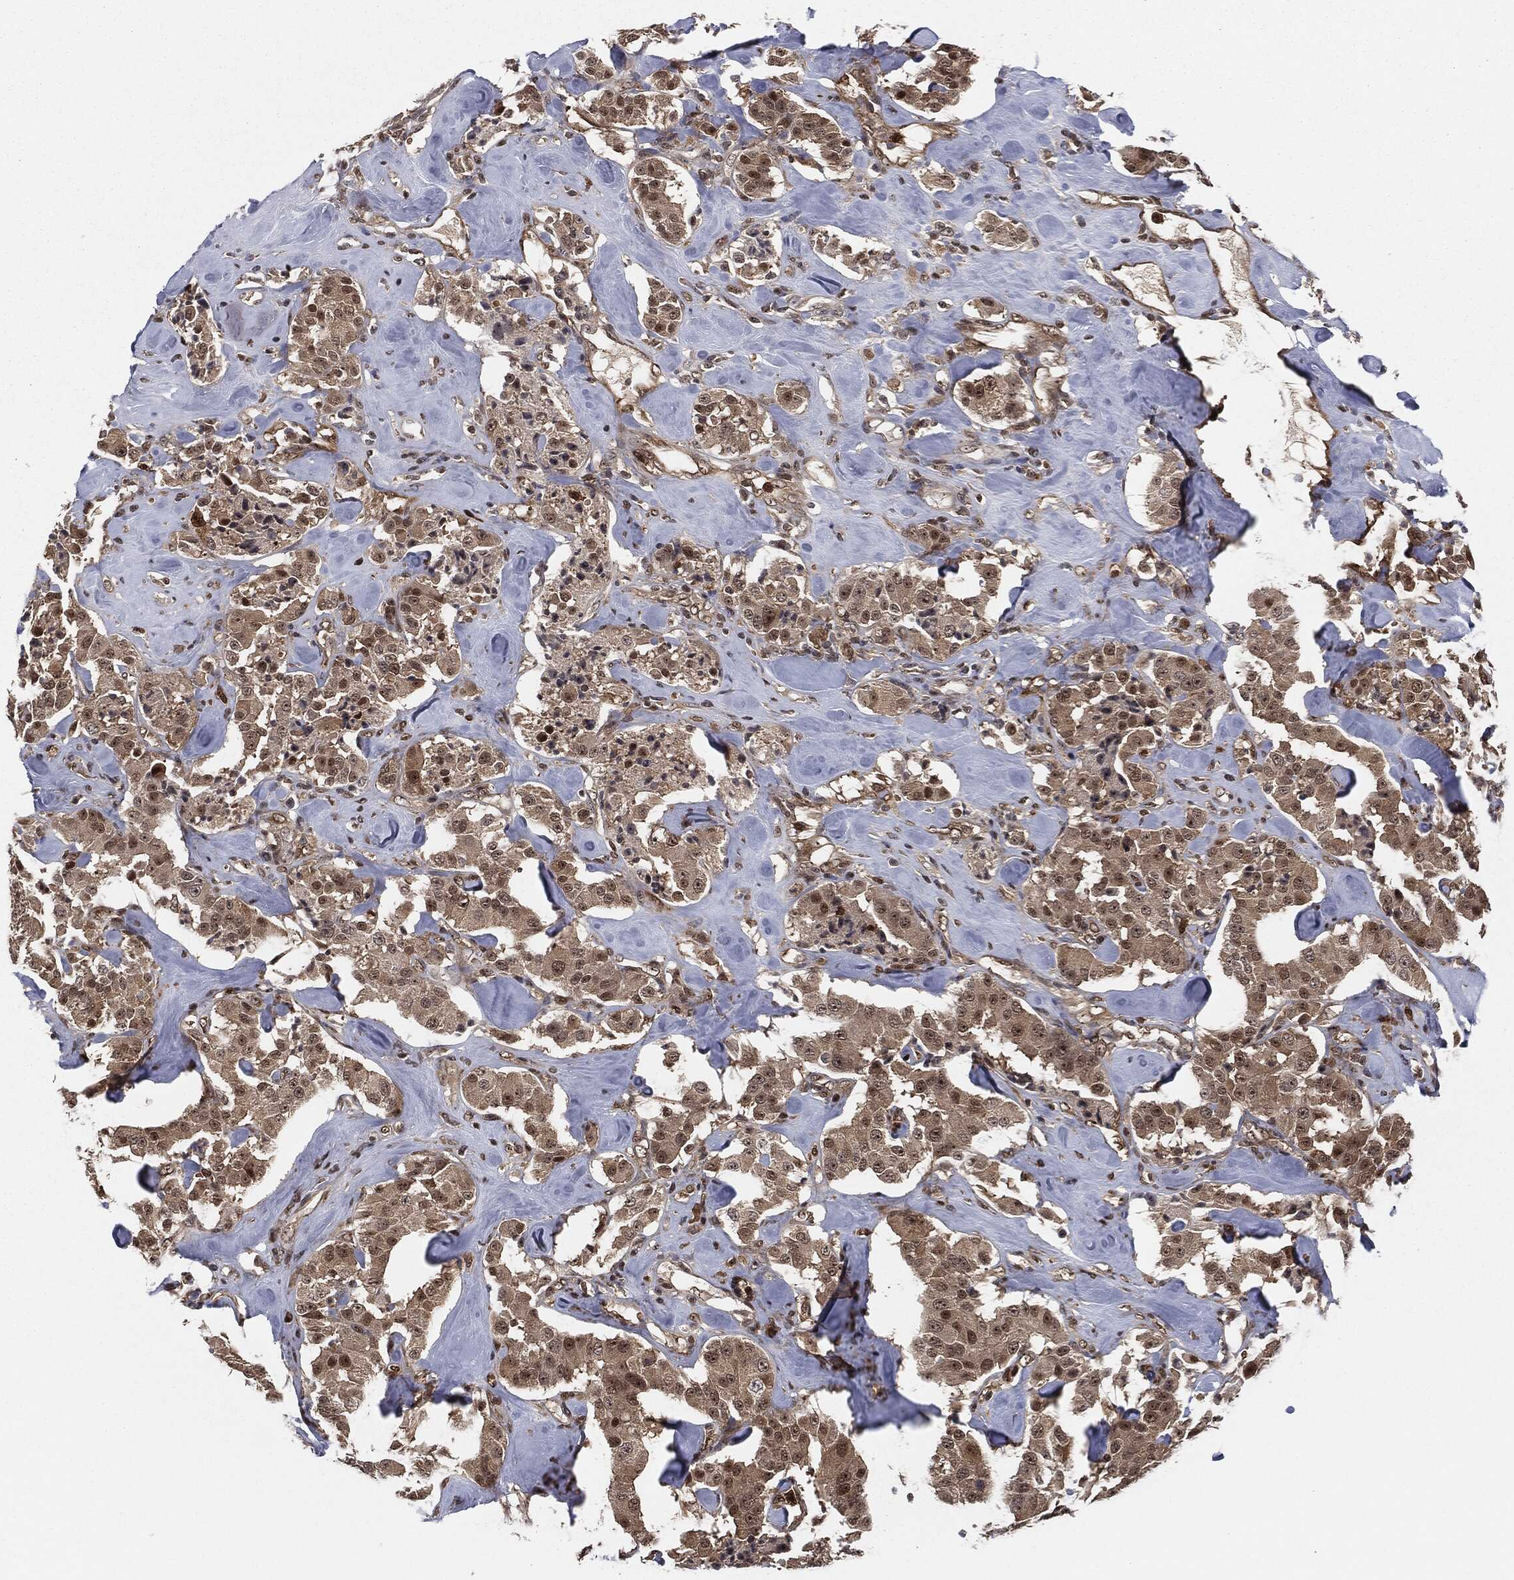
{"staining": {"intensity": "moderate", "quantity": "<25%", "location": "nuclear"}, "tissue": "carcinoid", "cell_type": "Tumor cells", "image_type": "cancer", "snomed": [{"axis": "morphology", "description": "Carcinoid, malignant, NOS"}, {"axis": "topography", "description": "Pancreas"}], "caption": "Immunohistochemistry (IHC) (DAB (3,3'-diaminobenzidine)) staining of human carcinoid shows moderate nuclear protein expression in approximately <25% of tumor cells.", "gene": "CAPRIN2", "patient": {"sex": "male", "age": 41}}